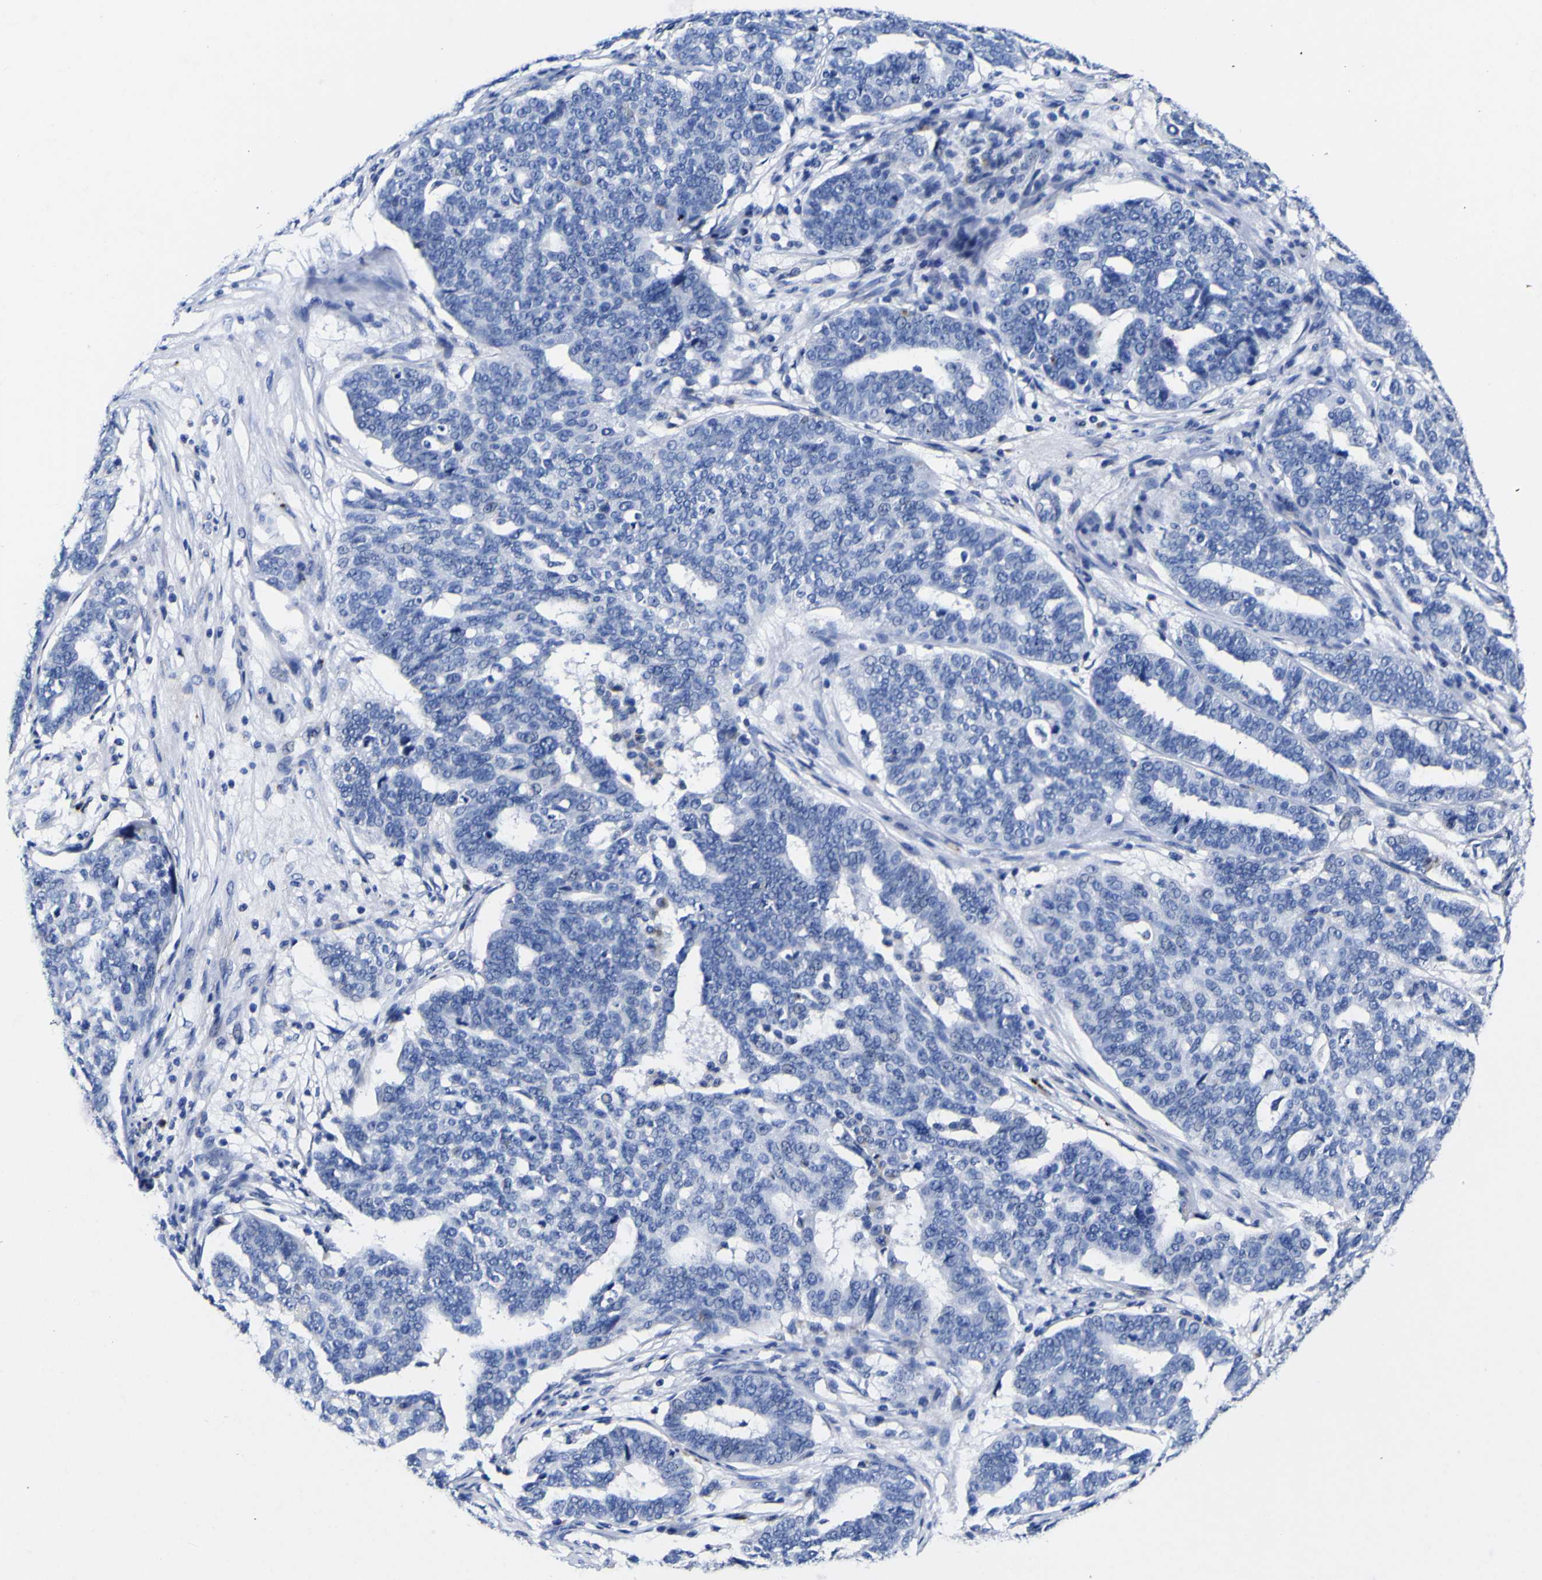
{"staining": {"intensity": "negative", "quantity": "none", "location": "none"}, "tissue": "ovarian cancer", "cell_type": "Tumor cells", "image_type": "cancer", "snomed": [{"axis": "morphology", "description": "Cystadenocarcinoma, serous, NOS"}, {"axis": "topography", "description": "Ovary"}], "caption": "Serous cystadenocarcinoma (ovarian) was stained to show a protein in brown. There is no significant staining in tumor cells.", "gene": "HLA-DQA1", "patient": {"sex": "female", "age": 59}}